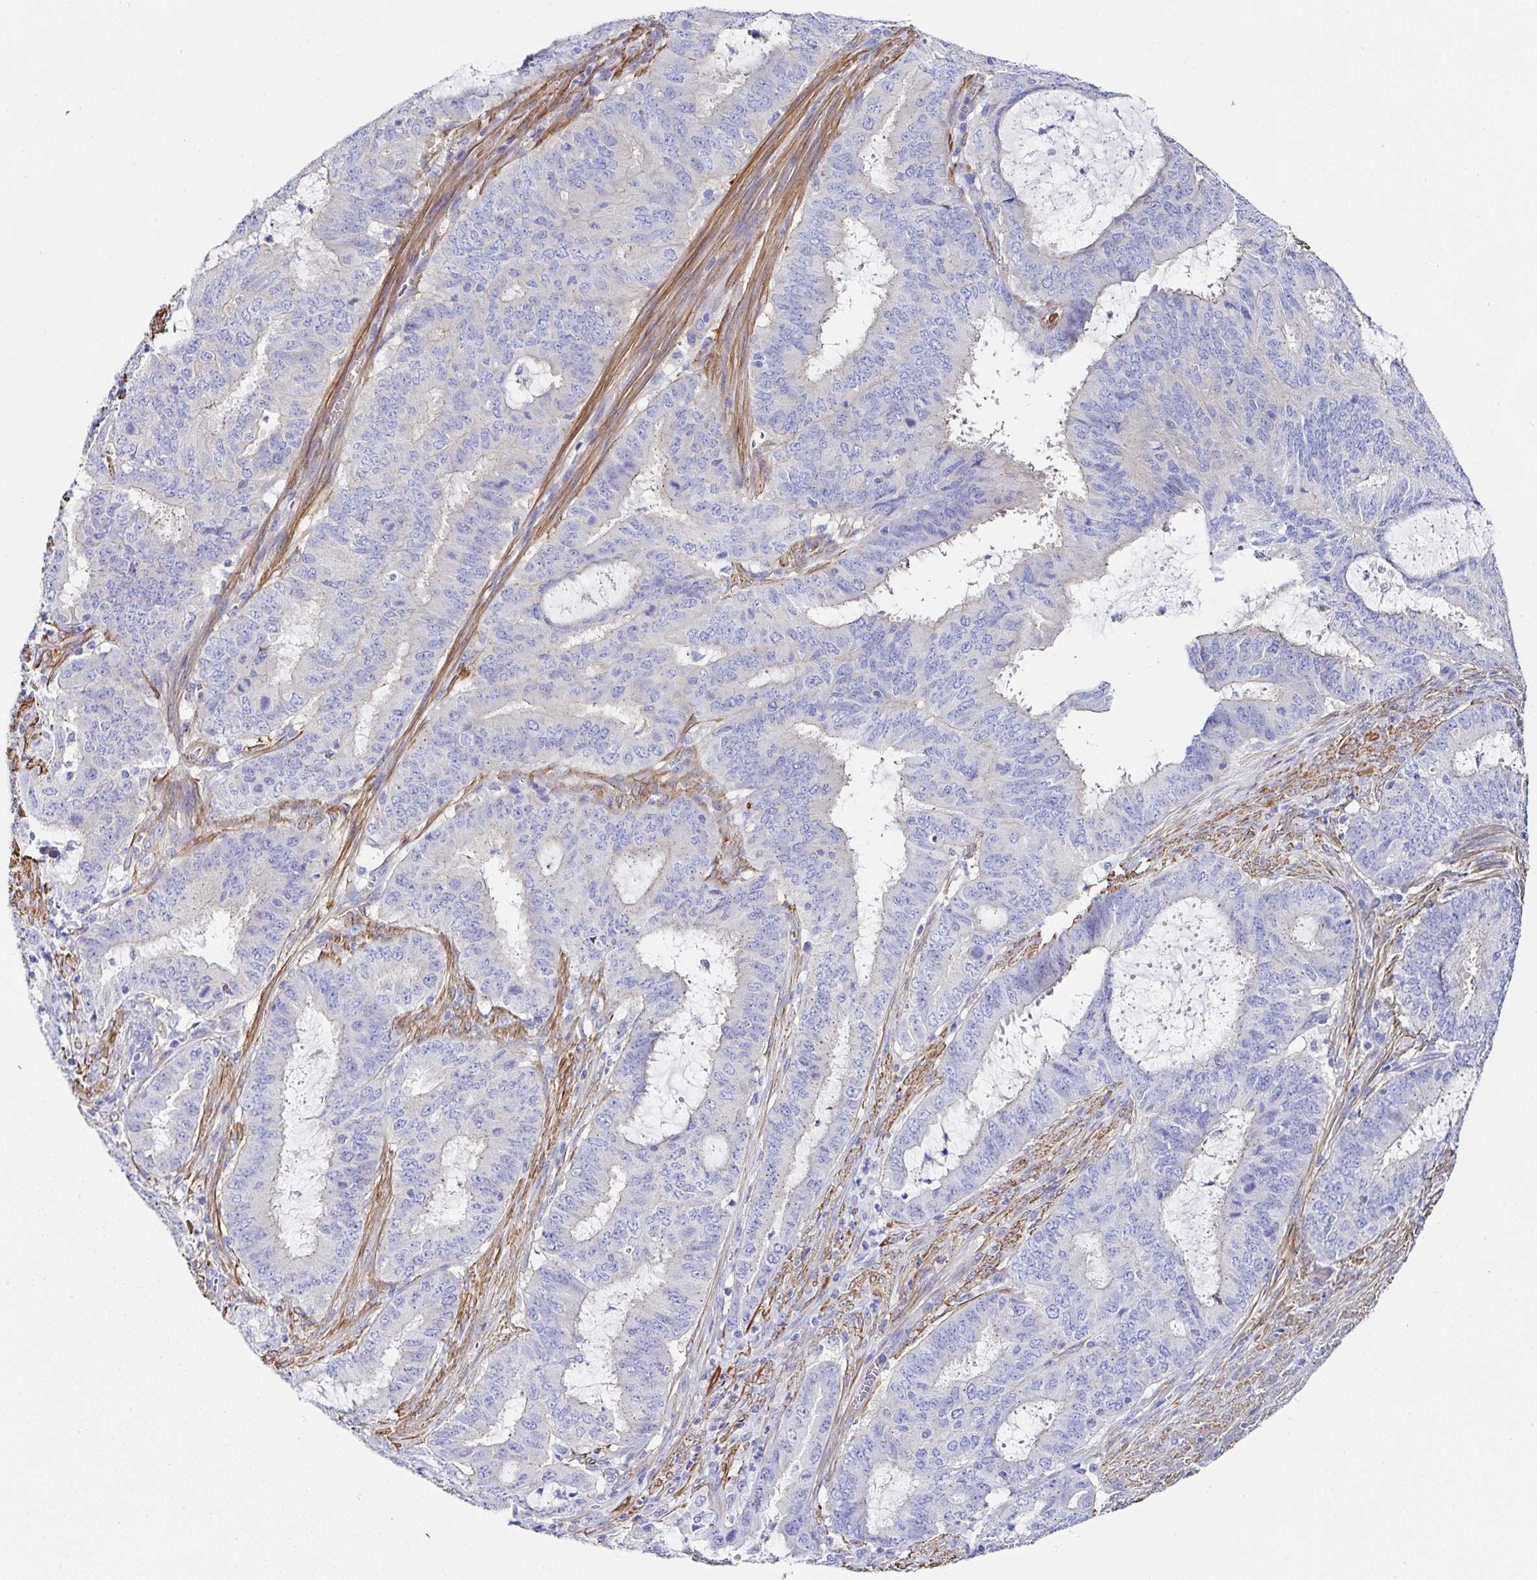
{"staining": {"intensity": "negative", "quantity": "none", "location": "none"}, "tissue": "endometrial cancer", "cell_type": "Tumor cells", "image_type": "cancer", "snomed": [{"axis": "morphology", "description": "Adenocarcinoma, NOS"}, {"axis": "topography", "description": "Endometrium"}], "caption": "High power microscopy photomicrograph of an immunohistochemistry photomicrograph of adenocarcinoma (endometrial), revealing no significant staining in tumor cells.", "gene": "PPFIA4", "patient": {"sex": "female", "age": 51}}